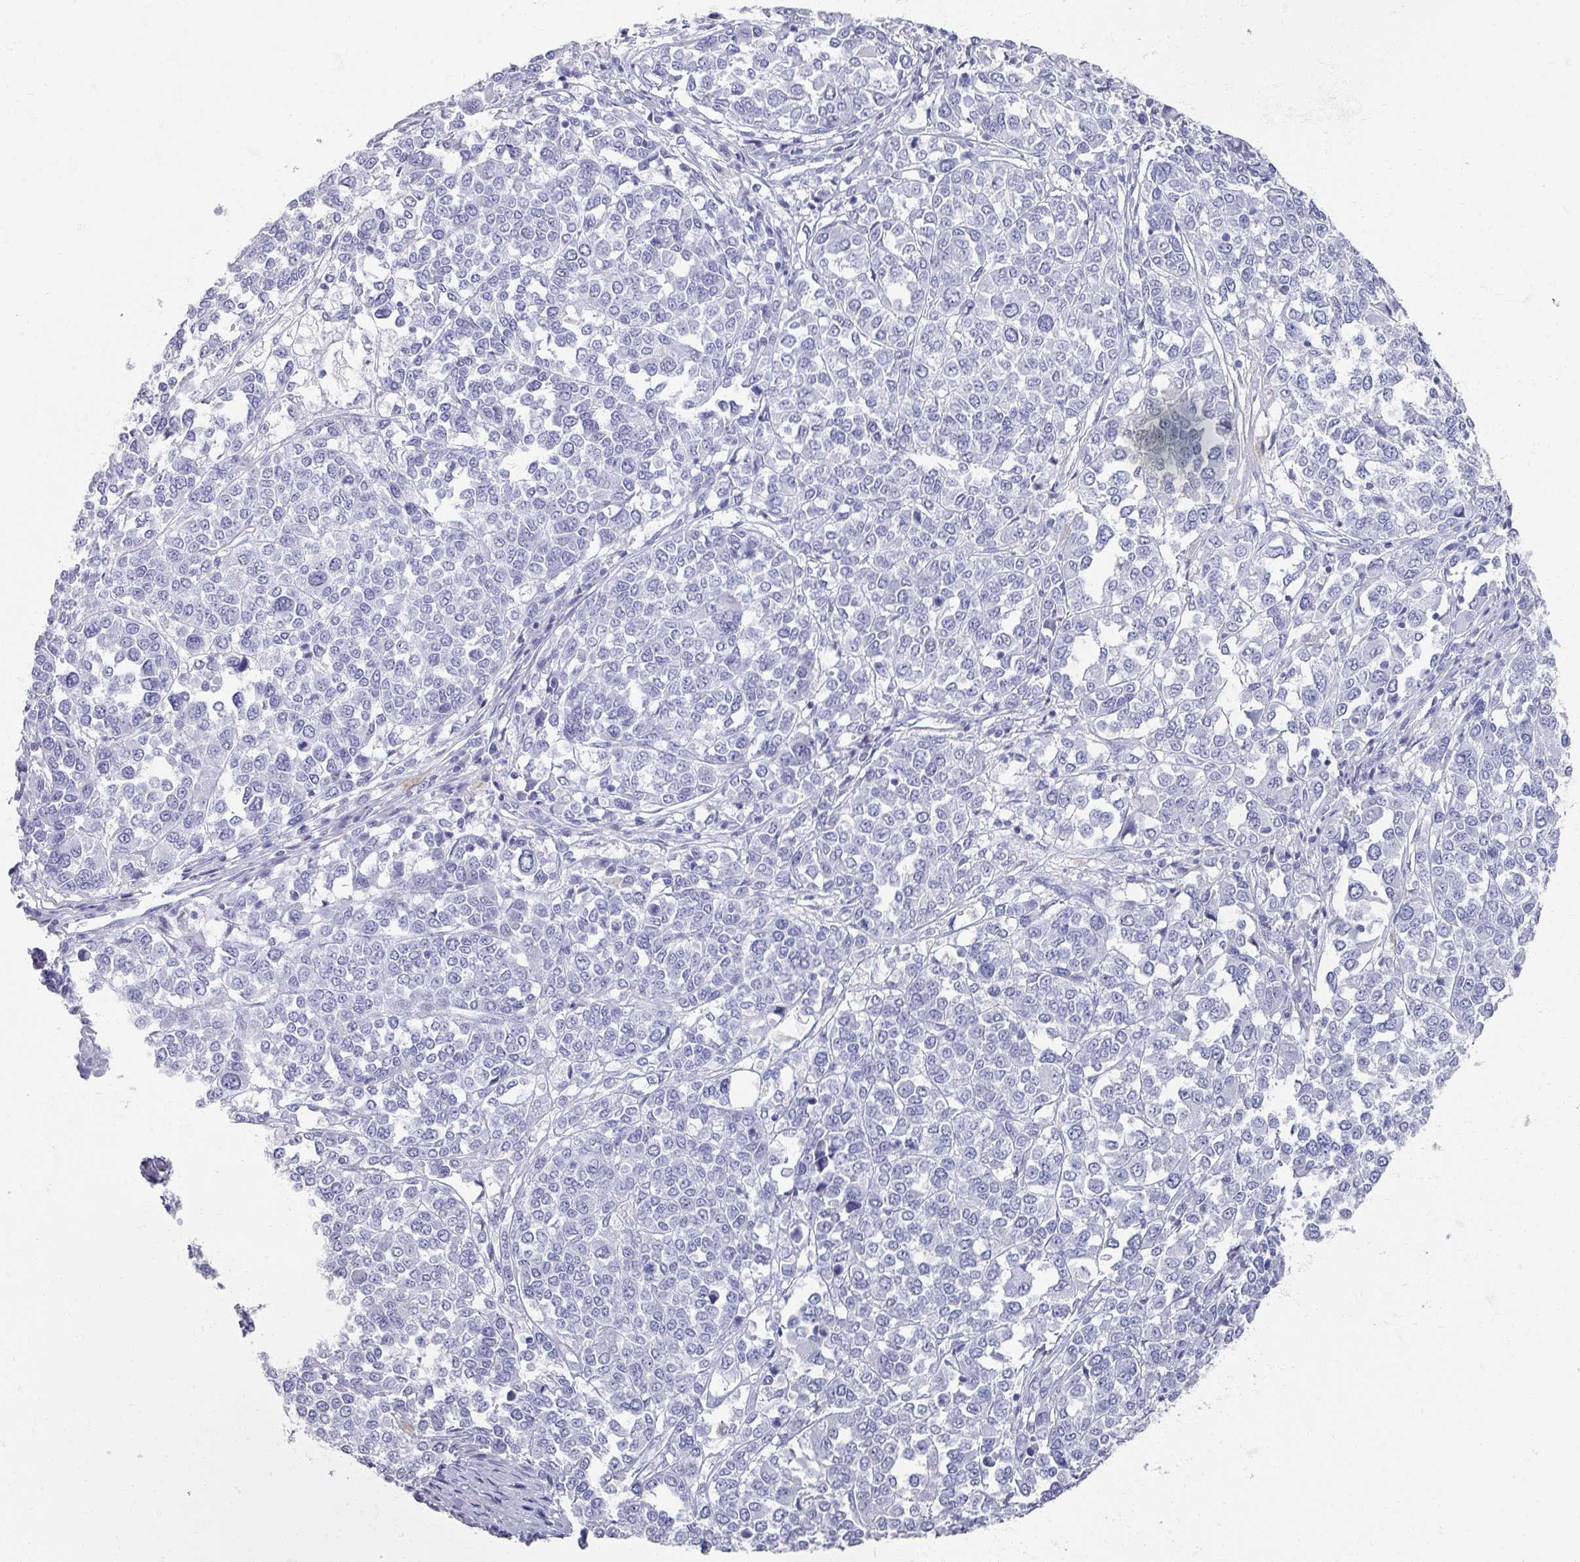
{"staining": {"intensity": "negative", "quantity": "none", "location": "none"}, "tissue": "melanoma", "cell_type": "Tumor cells", "image_type": "cancer", "snomed": [{"axis": "morphology", "description": "Malignant melanoma, Metastatic site"}, {"axis": "topography", "description": "Lymph node"}], "caption": "Tumor cells show no significant protein staining in melanoma.", "gene": "OMG", "patient": {"sex": "male", "age": 44}}